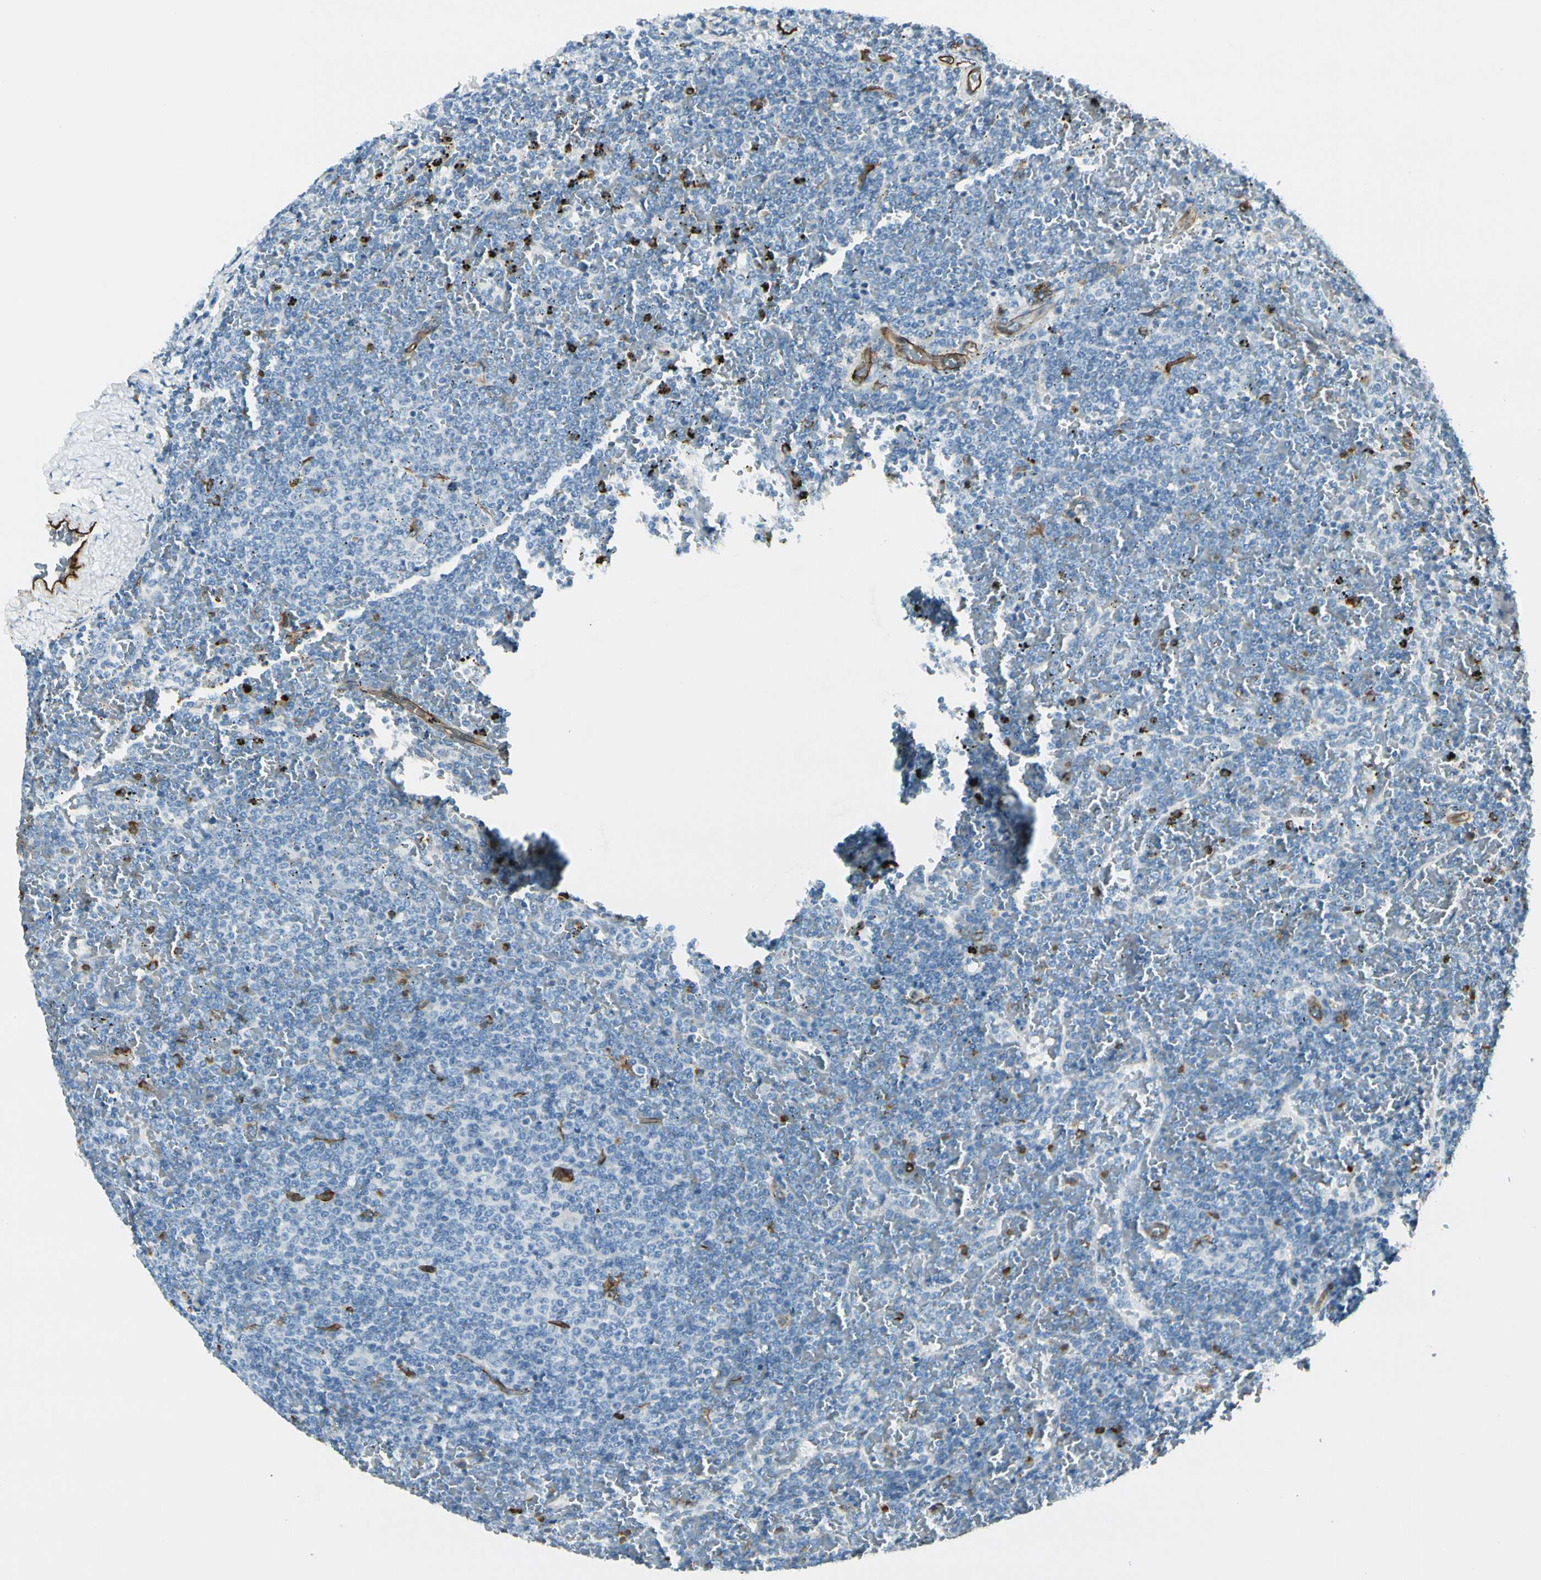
{"staining": {"intensity": "negative", "quantity": "none", "location": "none"}, "tissue": "lymphoma", "cell_type": "Tumor cells", "image_type": "cancer", "snomed": [{"axis": "morphology", "description": "Malignant lymphoma, non-Hodgkin's type, Low grade"}, {"axis": "topography", "description": "Spleen"}], "caption": "Tumor cells are negative for brown protein staining in lymphoma.", "gene": "CD93", "patient": {"sex": "female", "age": 77}}